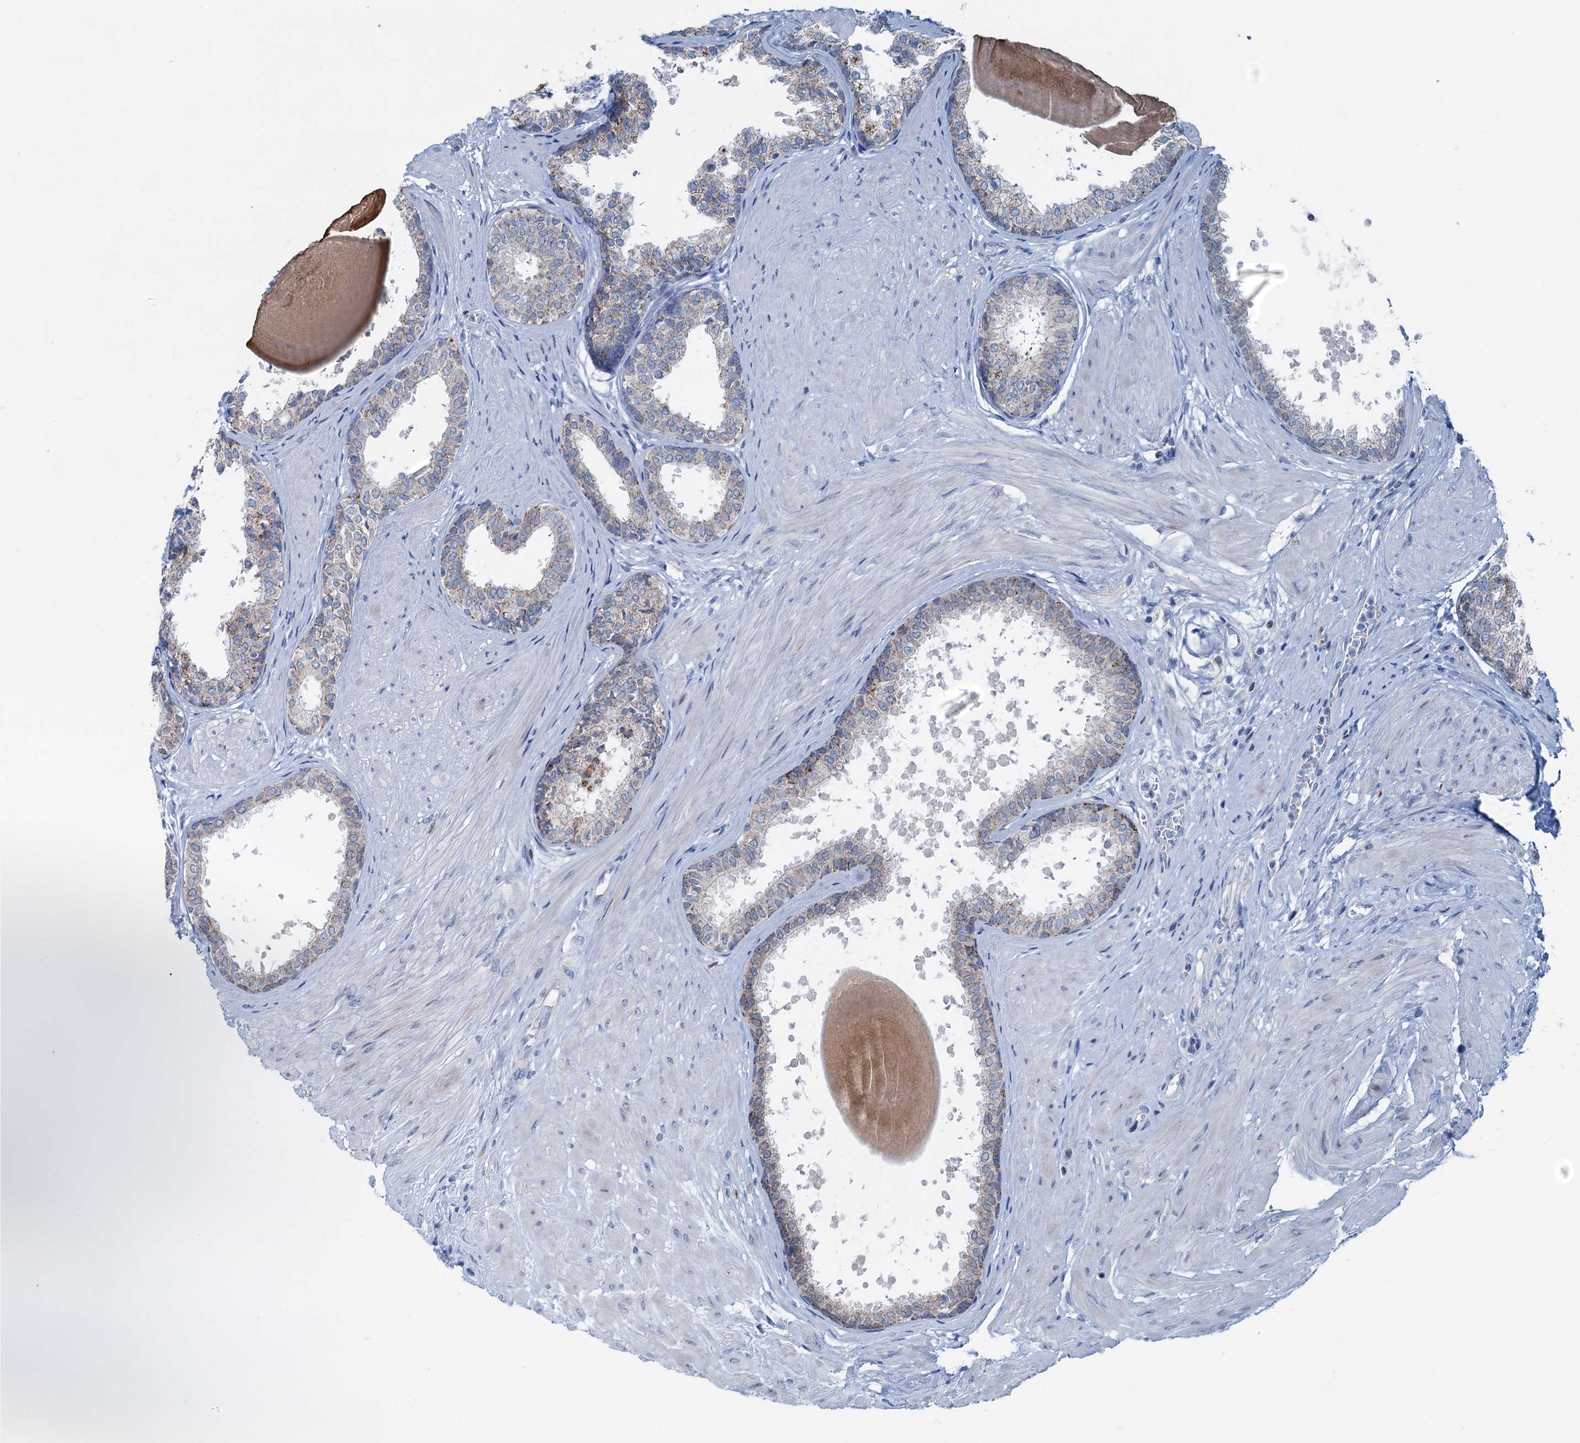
{"staining": {"intensity": "weak", "quantity": "25%-75%", "location": "cytoplasmic/membranous"}, "tissue": "prostate", "cell_type": "Glandular cells", "image_type": "normal", "snomed": [{"axis": "morphology", "description": "Normal tissue, NOS"}, {"axis": "topography", "description": "Prostate"}], "caption": "This micrograph reveals IHC staining of unremarkable prostate, with low weak cytoplasmic/membranous staining in about 25%-75% of glandular cells.", "gene": "ELP4", "patient": {"sex": "male", "age": 48}}